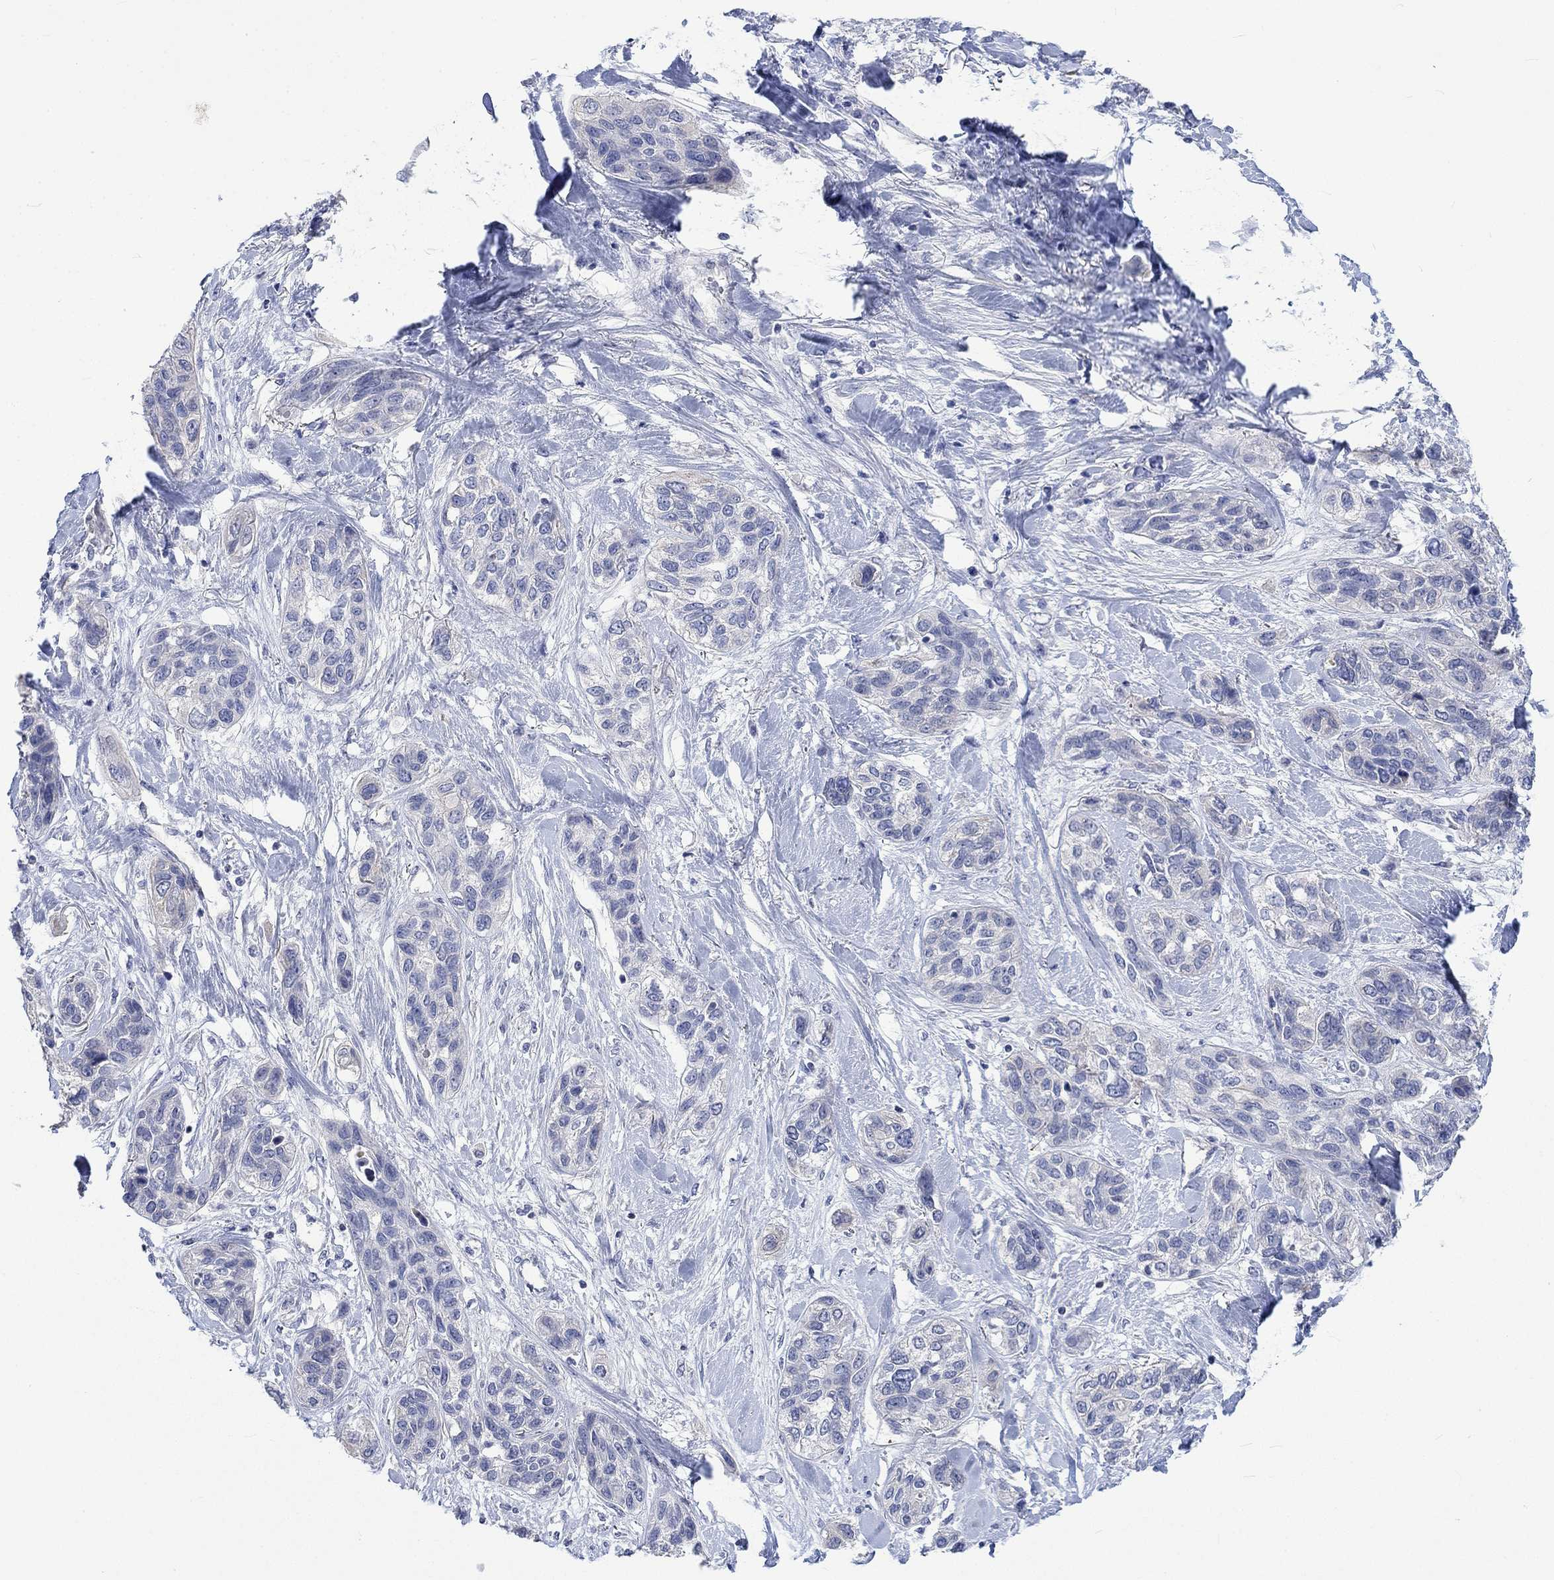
{"staining": {"intensity": "weak", "quantity": "<25%", "location": "cytoplasmic/membranous"}, "tissue": "lung cancer", "cell_type": "Tumor cells", "image_type": "cancer", "snomed": [{"axis": "morphology", "description": "Squamous cell carcinoma, NOS"}, {"axis": "topography", "description": "Lung"}], "caption": "Tumor cells show no significant protein staining in lung cancer (squamous cell carcinoma).", "gene": "AGRP", "patient": {"sex": "female", "age": 70}}